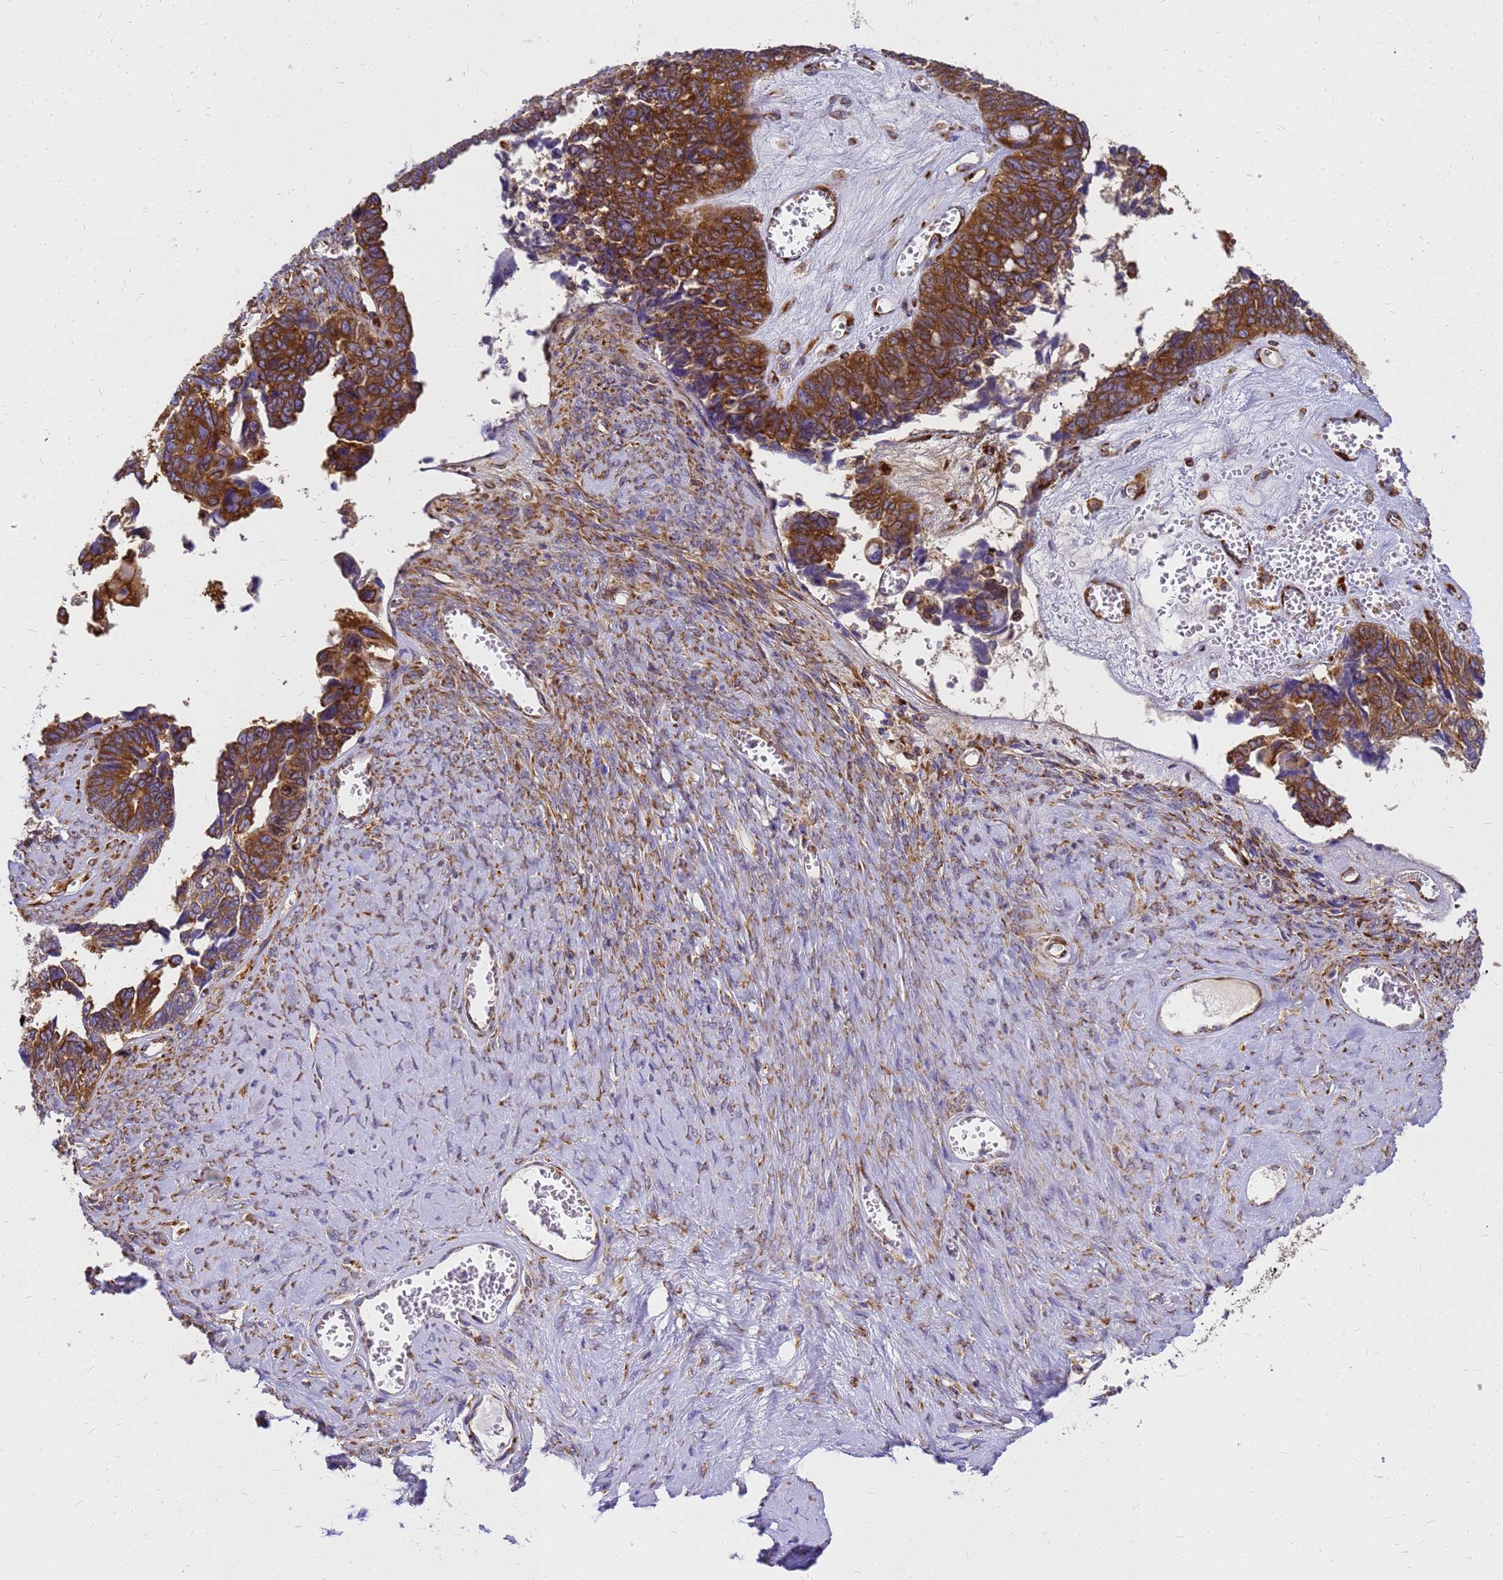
{"staining": {"intensity": "strong", "quantity": ">75%", "location": "cytoplasmic/membranous"}, "tissue": "ovarian cancer", "cell_type": "Tumor cells", "image_type": "cancer", "snomed": [{"axis": "morphology", "description": "Cystadenocarcinoma, serous, NOS"}, {"axis": "topography", "description": "Ovary"}], "caption": "Ovarian serous cystadenocarcinoma was stained to show a protein in brown. There is high levels of strong cytoplasmic/membranous positivity in about >75% of tumor cells.", "gene": "EEF1D", "patient": {"sex": "female", "age": 79}}